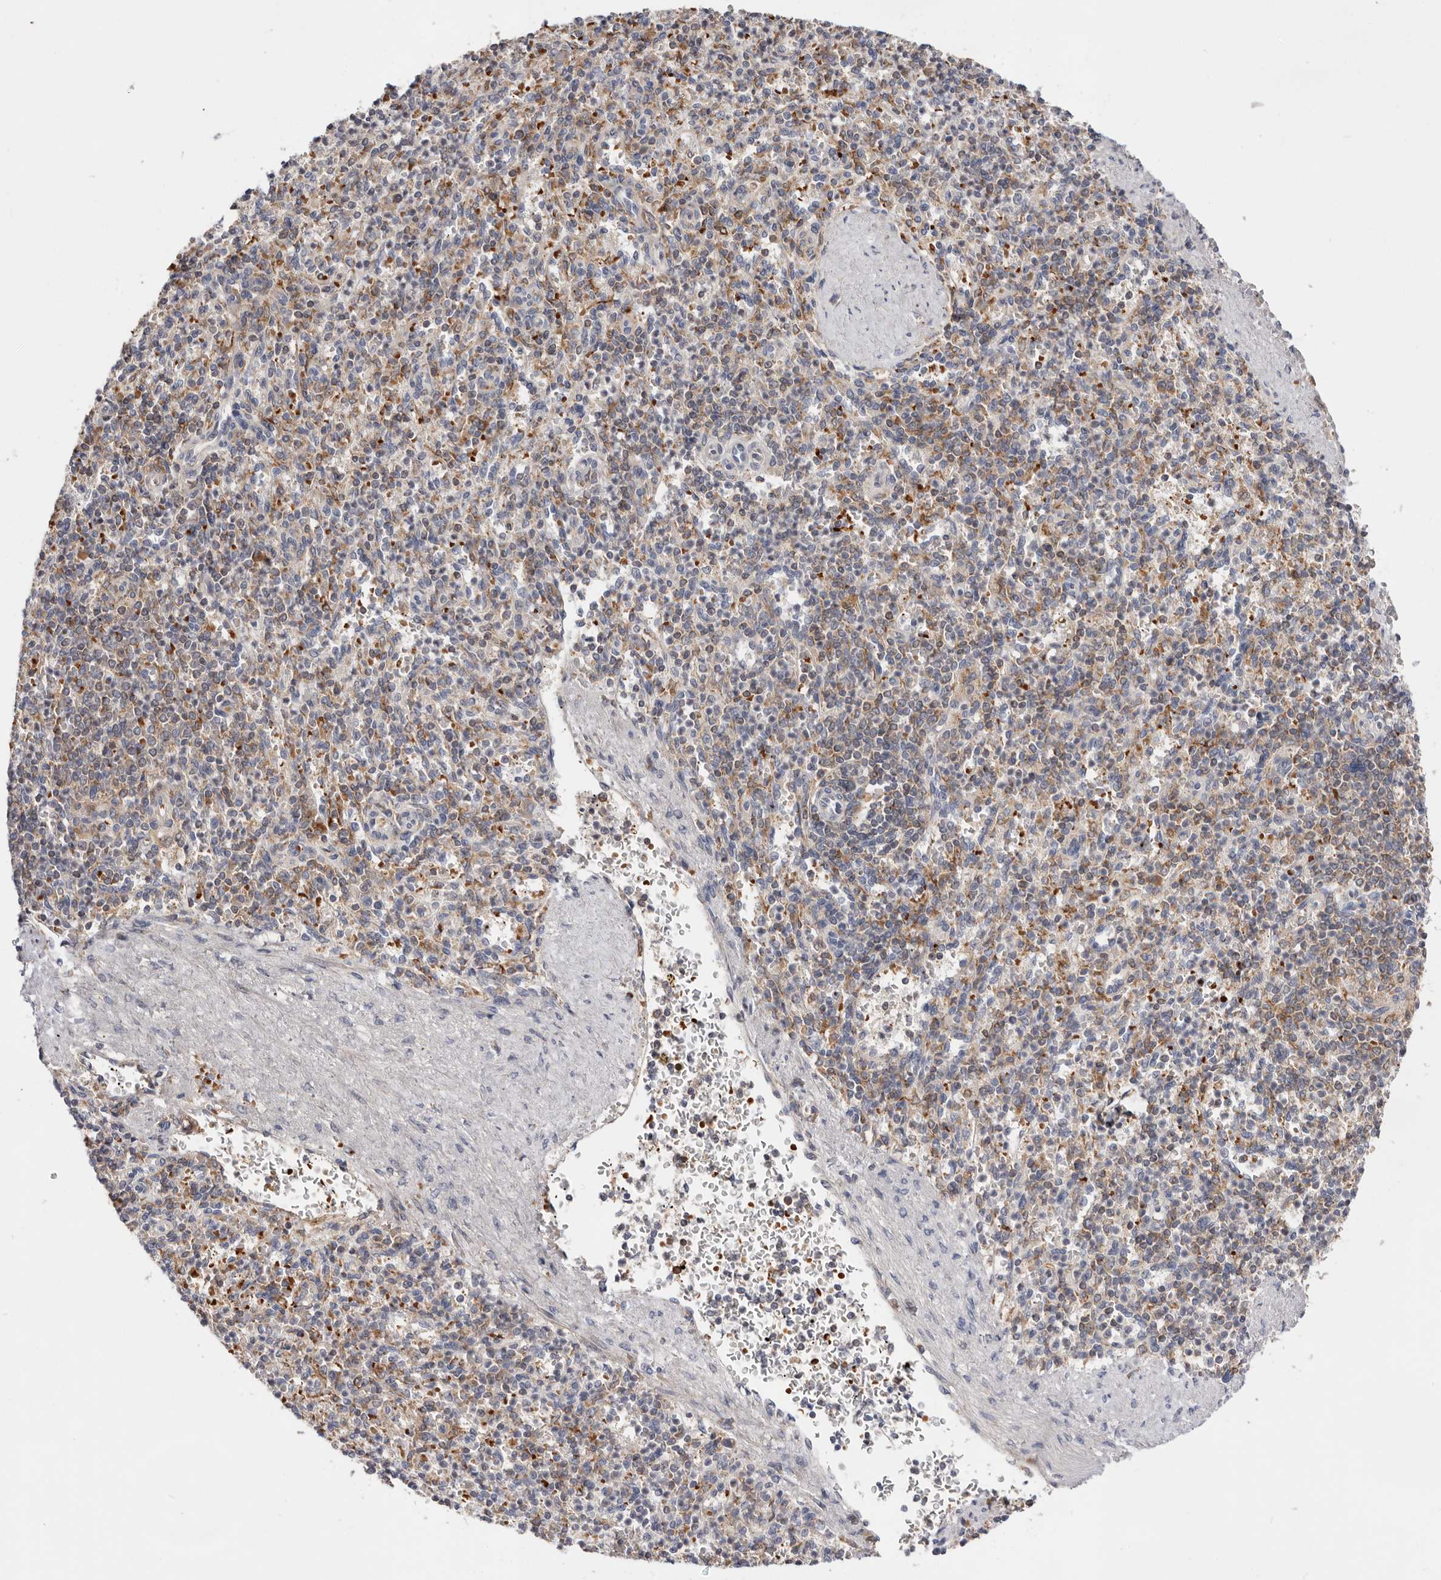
{"staining": {"intensity": "weak", "quantity": "25%-75%", "location": "cytoplasmic/membranous"}, "tissue": "spleen", "cell_type": "Cells in red pulp", "image_type": "normal", "snomed": [{"axis": "morphology", "description": "Normal tissue, NOS"}, {"axis": "topography", "description": "Spleen"}], "caption": "DAB (3,3'-diaminobenzidine) immunohistochemical staining of benign human spleen reveals weak cytoplasmic/membranous protein expression in approximately 25%-75% of cells in red pulp. (Brightfield microscopy of DAB IHC at high magnification).", "gene": "RNF213", "patient": {"sex": "female", "age": 74}}